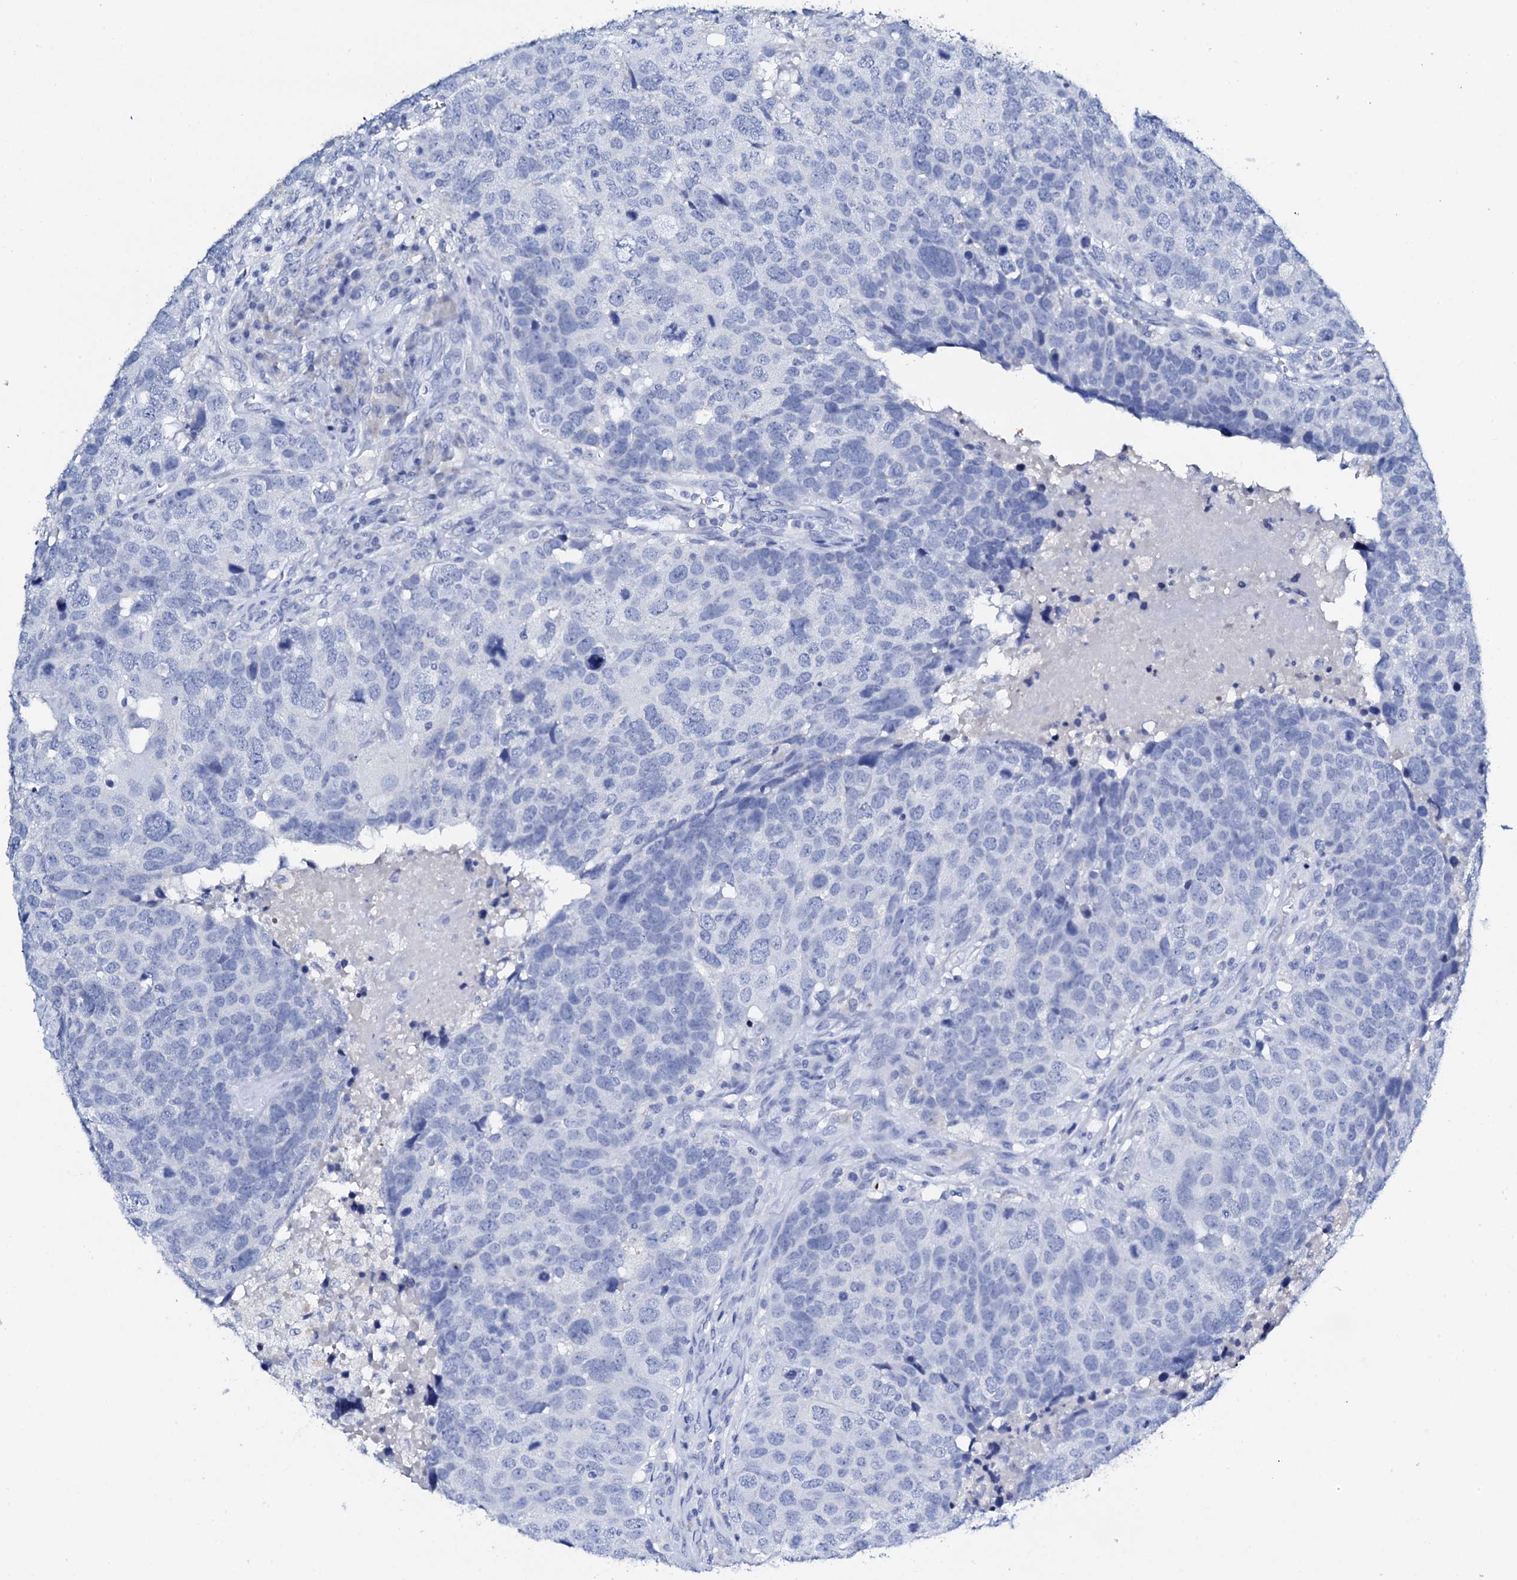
{"staining": {"intensity": "negative", "quantity": "none", "location": "none"}, "tissue": "head and neck cancer", "cell_type": "Tumor cells", "image_type": "cancer", "snomed": [{"axis": "morphology", "description": "Squamous cell carcinoma, NOS"}, {"axis": "topography", "description": "Head-Neck"}], "caption": "A histopathology image of head and neck cancer (squamous cell carcinoma) stained for a protein shows no brown staining in tumor cells.", "gene": "FBXL16", "patient": {"sex": "male", "age": 66}}